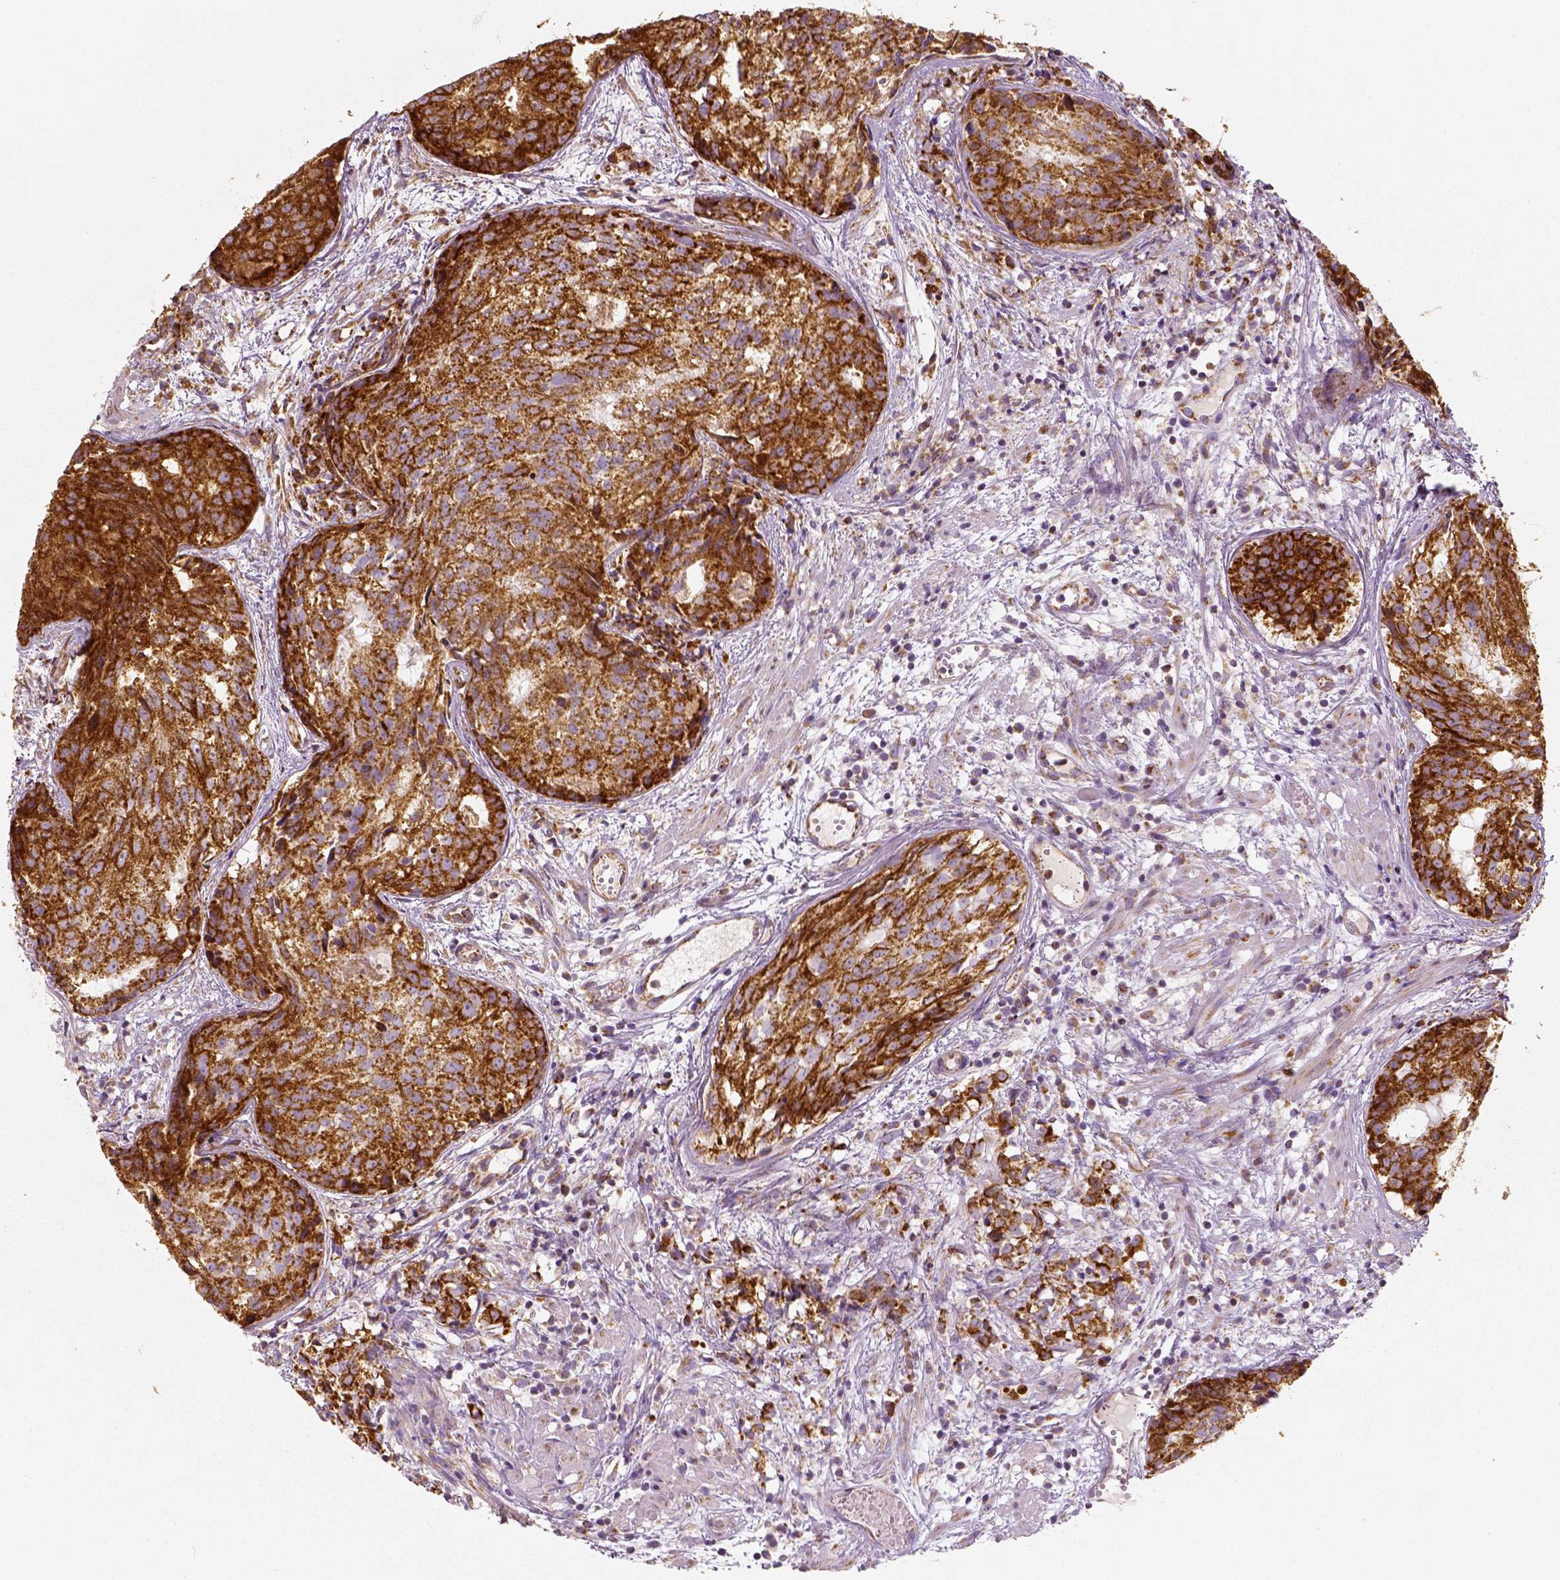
{"staining": {"intensity": "strong", "quantity": ">75%", "location": "cytoplasmic/membranous"}, "tissue": "prostate cancer", "cell_type": "Tumor cells", "image_type": "cancer", "snomed": [{"axis": "morphology", "description": "Adenocarcinoma, High grade"}, {"axis": "topography", "description": "Prostate"}], "caption": "Immunohistochemical staining of human prostate cancer (adenocarcinoma (high-grade)) reveals strong cytoplasmic/membranous protein positivity in about >75% of tumor cells.", "gene": "PGAM5", "patient": {"sex": "male", "age": 58}}